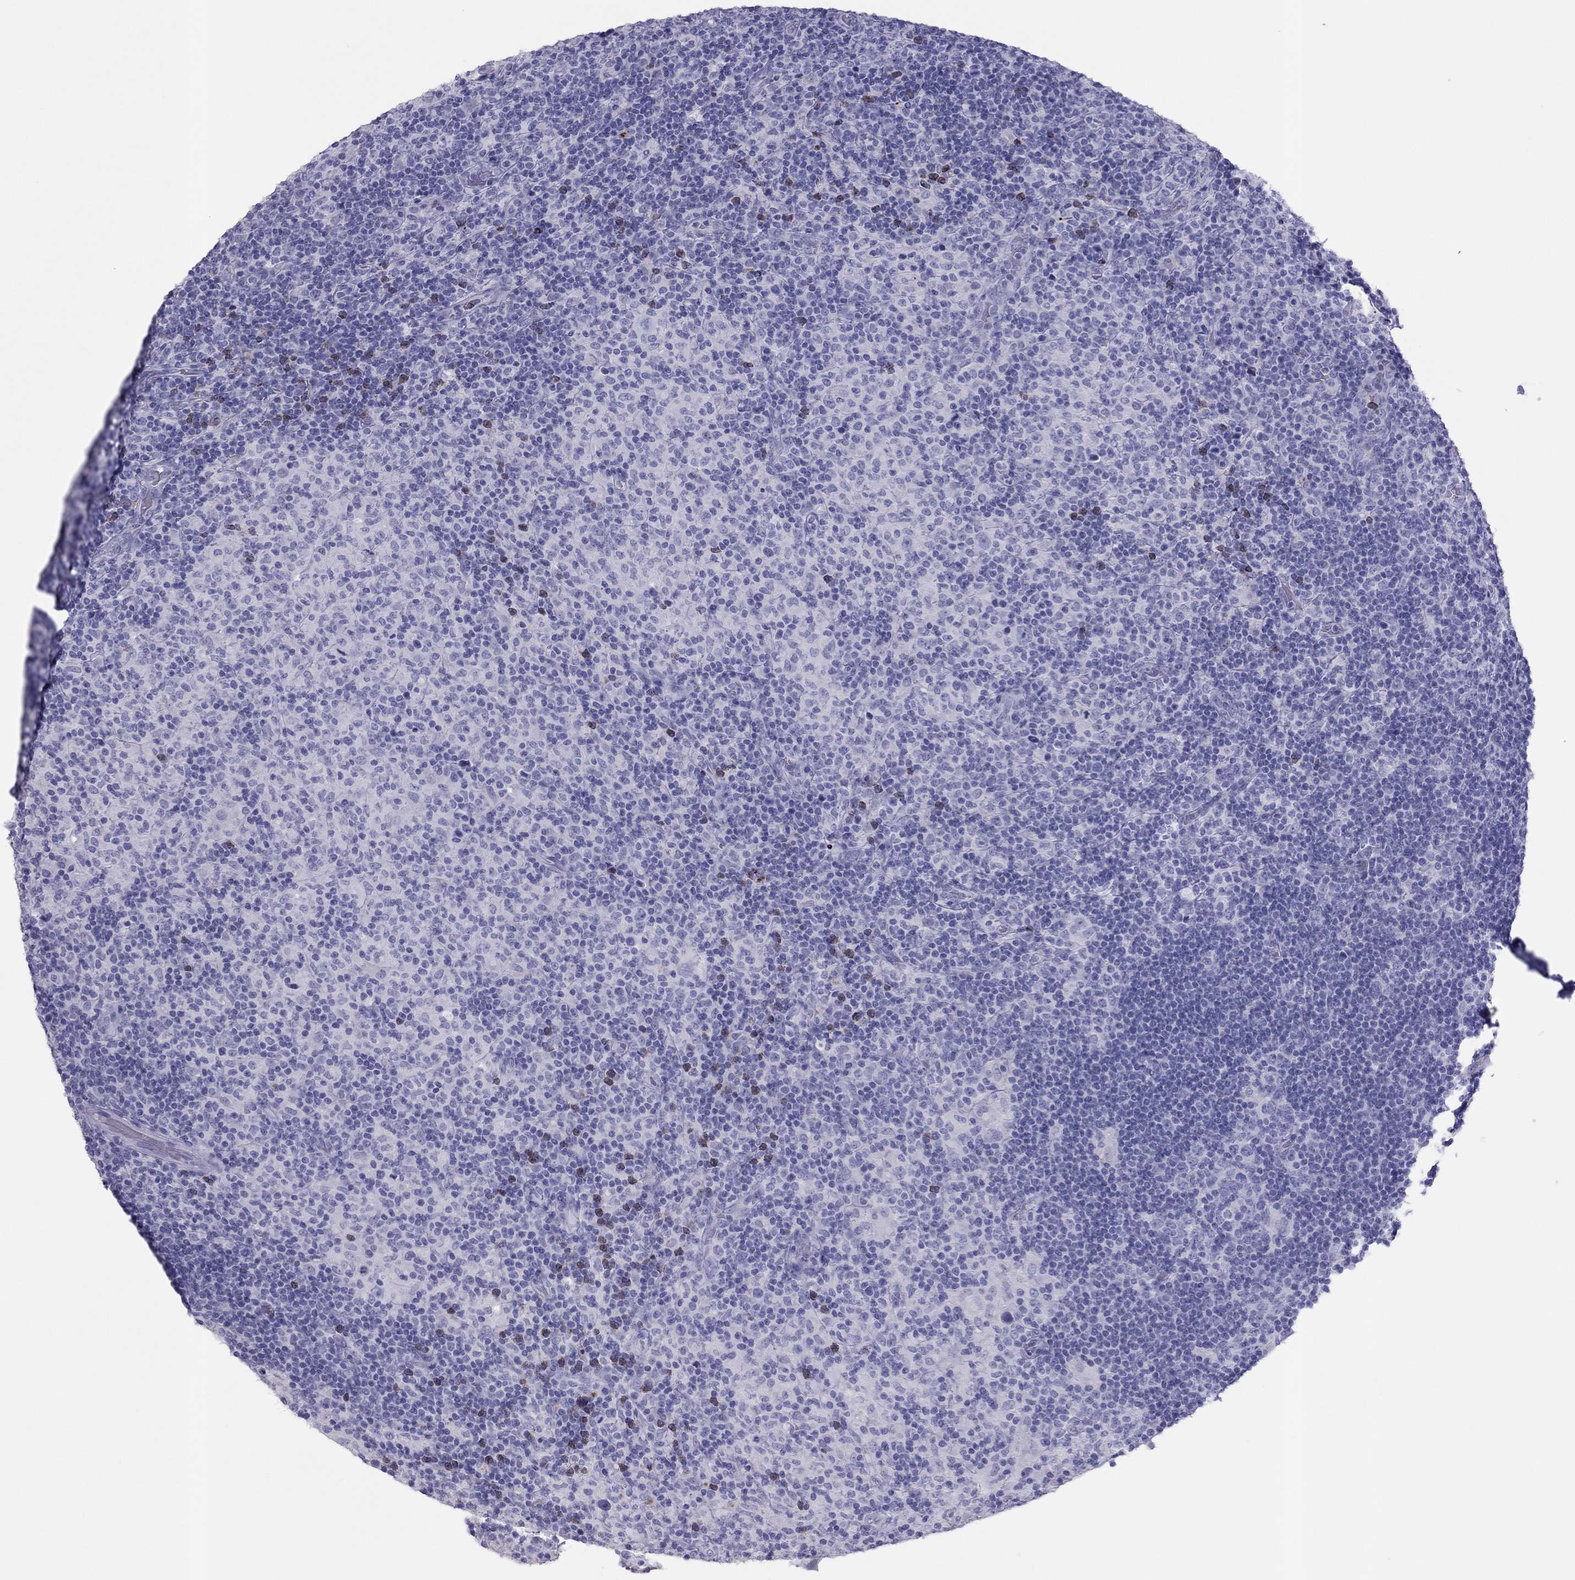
{"staining": {"intensity": "negative", "quantity": "none", "location": "none"}, "tissue": "lymphoma", "cell_type": "Tumor cells", "image_type": "cancer", "snomed": [{"axis": "morphology", "description": "Hodgkin's disease, NOS"}, {"axis": "topography", "description": "Lymph node"}], "caption": "Lymphoma stained for a protein using immunohistochemistry demonstrates no staining tumor cells.", "gene": "TSHB", "patient": {"sex": "male", "age": 70}}